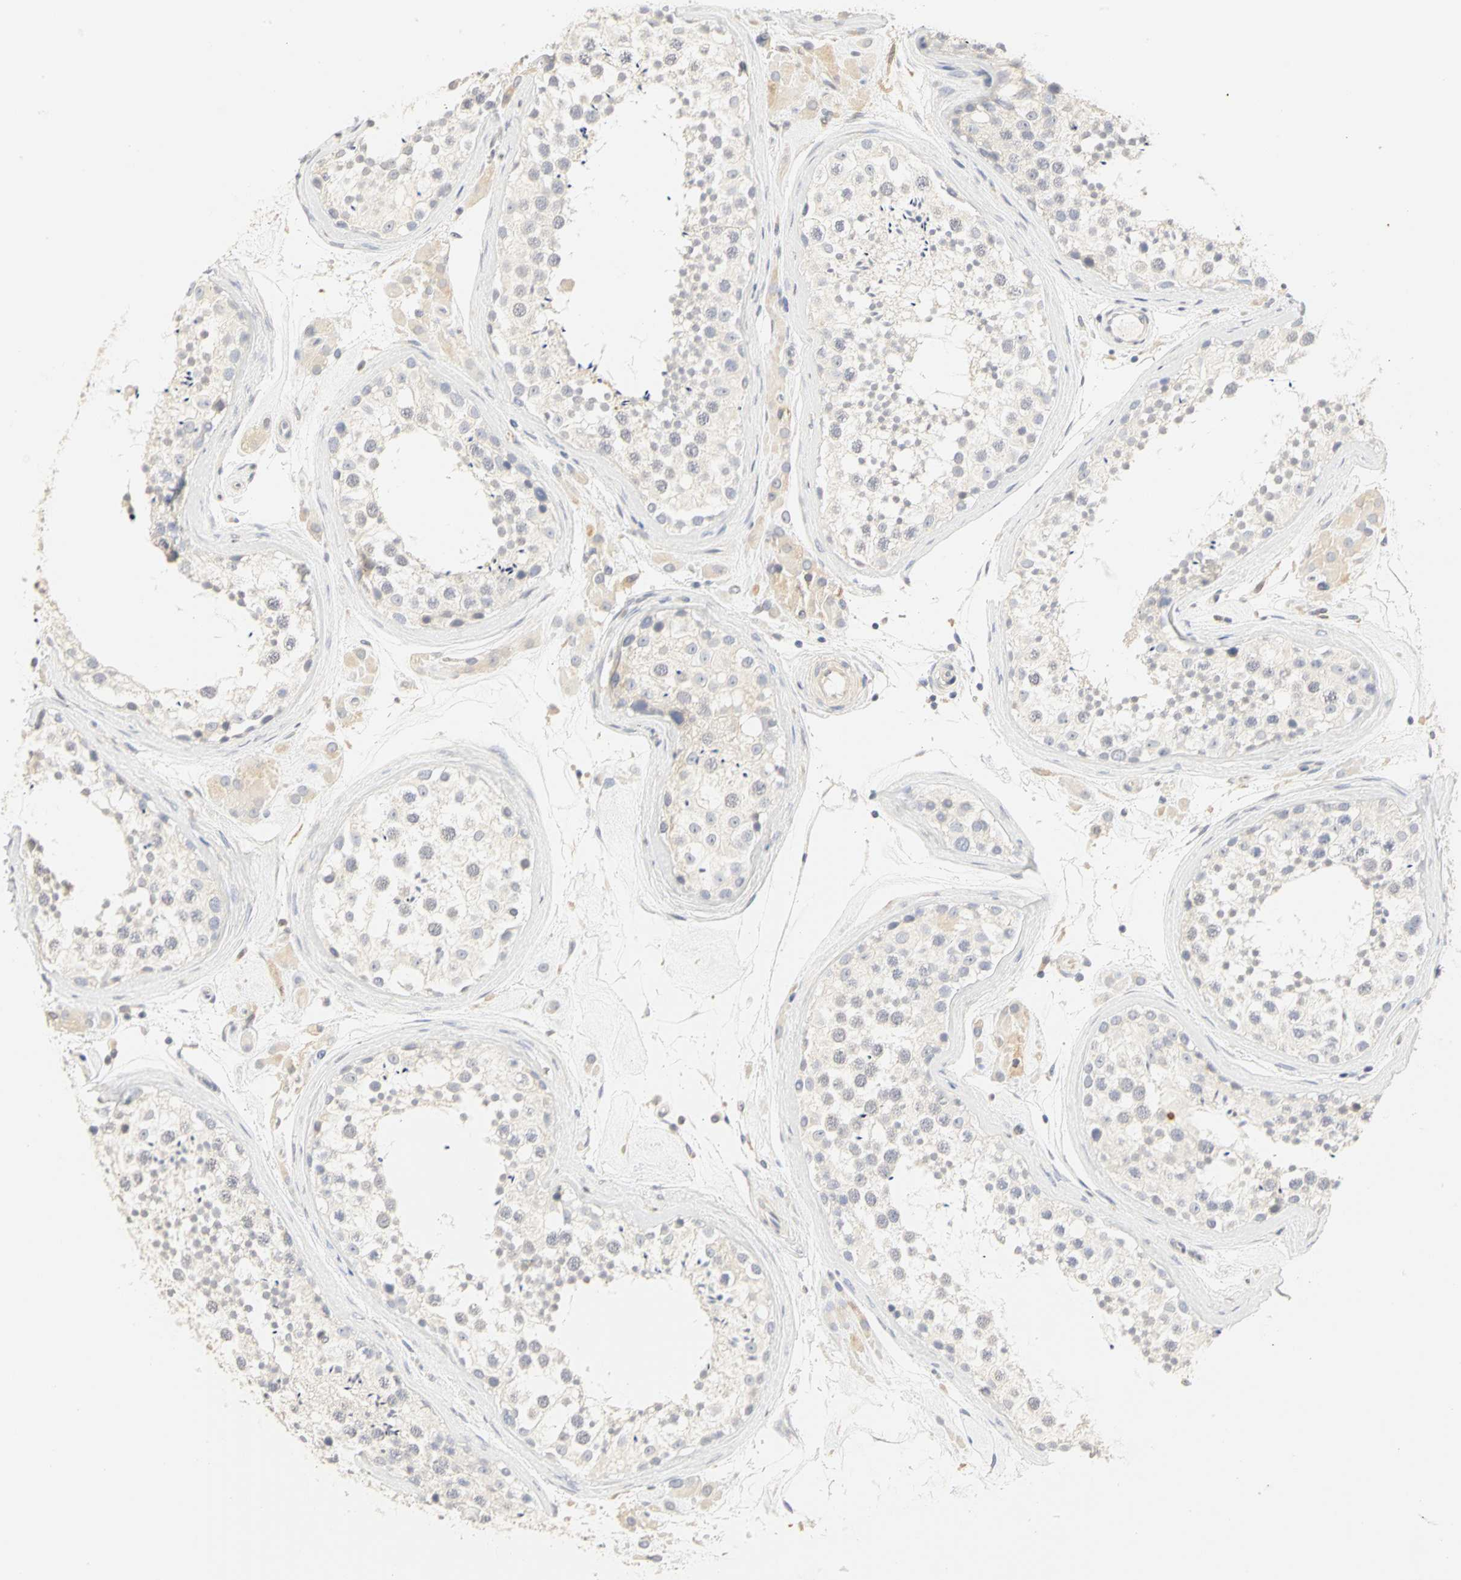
{"staining": {"intensity": "weak", "quantity": "25%-75%", "location": "cytoplasmic/membranous"}, "tissue": "testis", "cell_type": "Cells in seminiferous ducts", "image_type": "normal", "snomed": [{"axis": "morphology", "description": "Normal tissue, NOS"}, {"axis": "topography", "description": "Testis"}], "caption": "Testis stained with DAB (3,3'-diaminobenzidine) immunohistochemistry demonstrates low levels of weak cytoplasmic/membranous positivity in about 25%-75% of cells in seminiferous ducts. Ihc stains the protein of interest in brown and the nuclei are stained blue.", "gene": "GNRH2", "patient": {"sex": "male", "age": 46}}